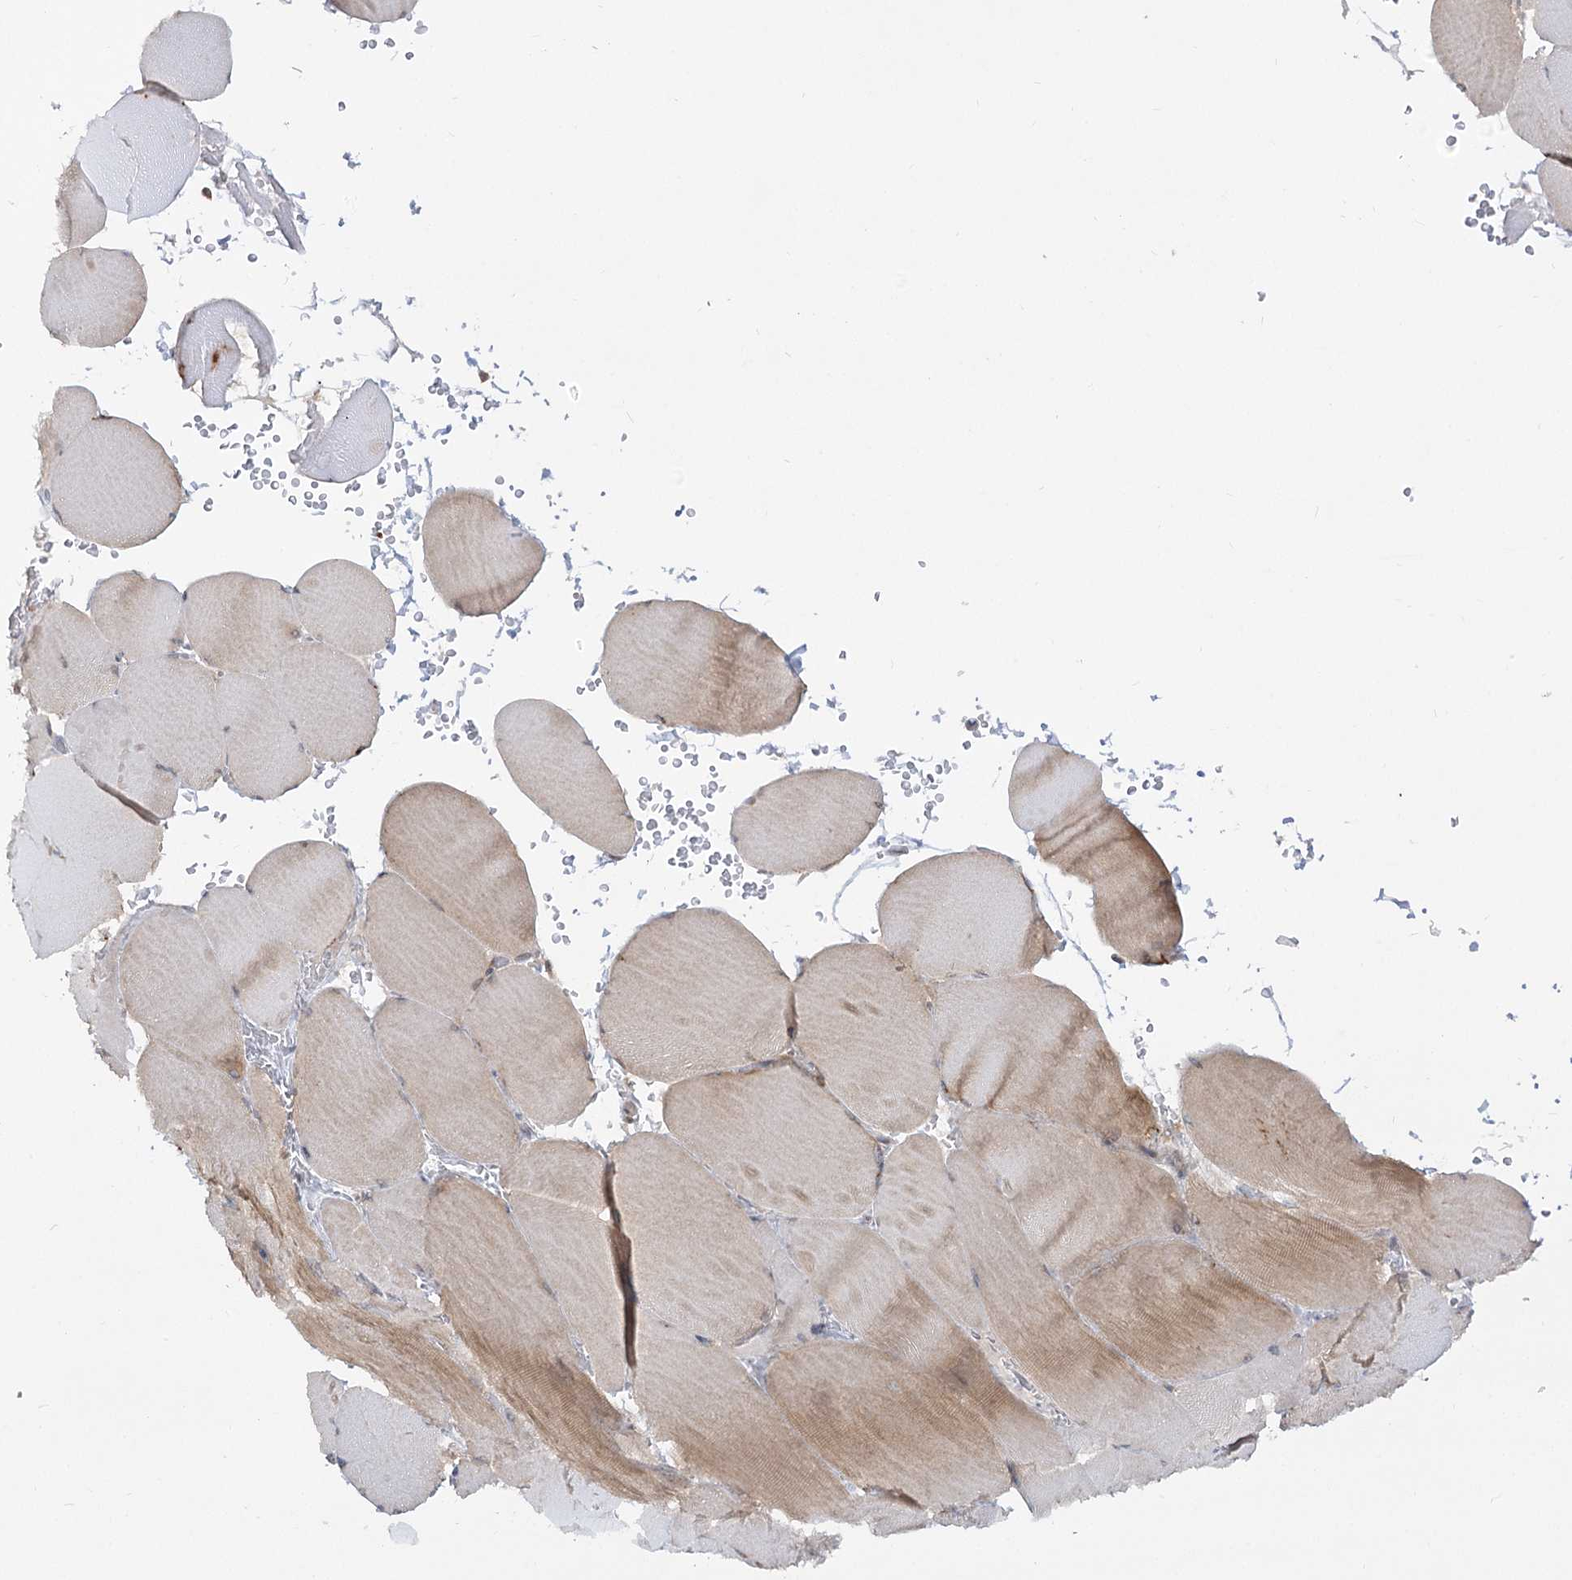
{"staining": {"intensity": "moderate", "quantity": "25%-75%", "location": "cytoplasmic/membranous"}, "tissue": "skeletal muscle", "cell_type": "Myocytes", "image_type": "normal", "snomed": [{"axis": "morphology", "description": "Normal tissue, NOS"}, {"axis": "topography", "description": "Skeletal muscle"}, {"axis": "topography", "description": "Head-Neck"}], "caption": "Myocytes demonstrate moderate cytoplasmic/membranous expression in about 25%-75% of cells in normal skeletal muscle.", "gene": "SYTL1", "patient": {"sex": "male", "age": 66}}